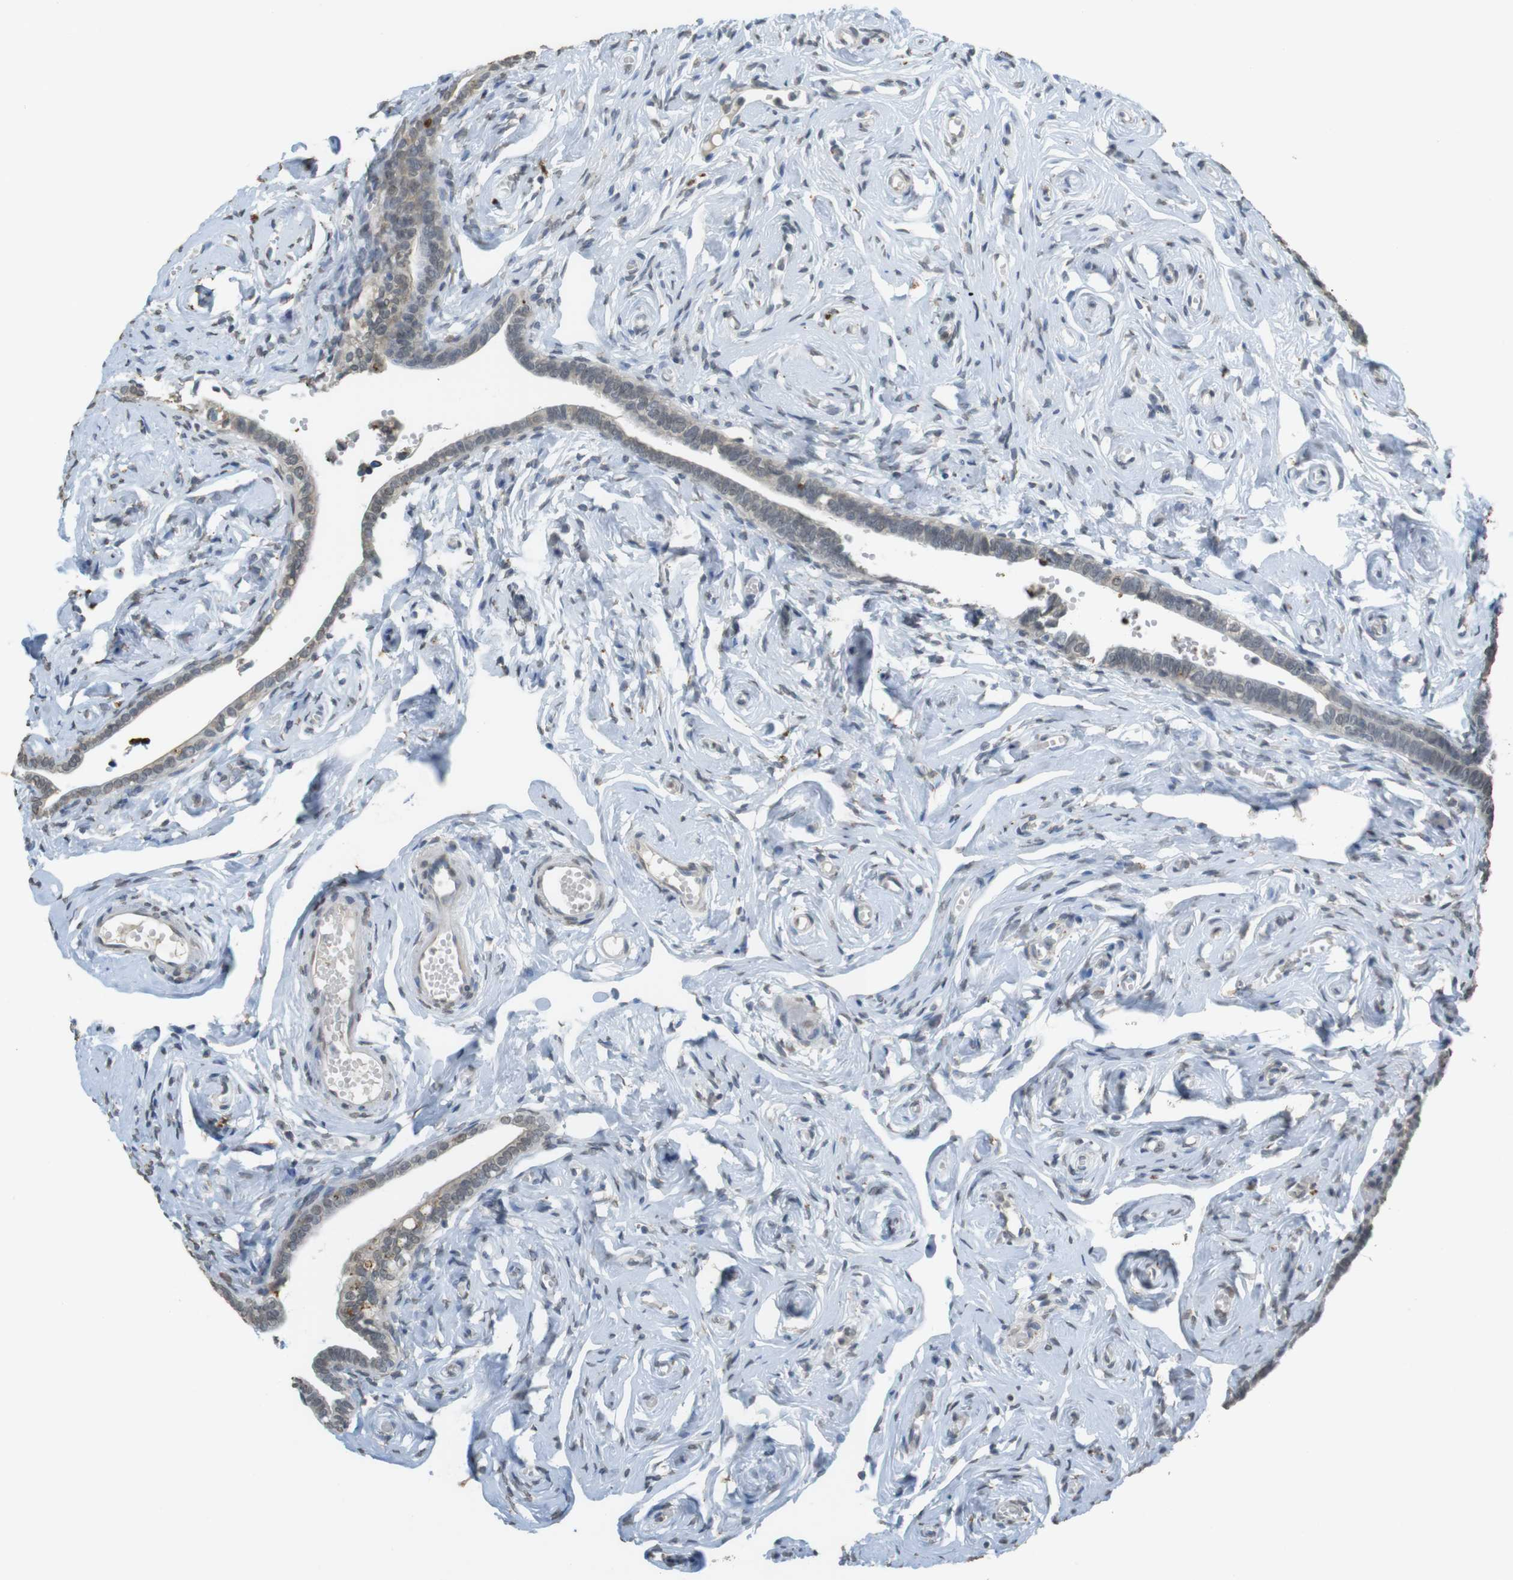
{"staining": {"intensity": "weak", "quantity": "<25%", "location": "cytoplasmic/membranous,nuclear"}, "tissue": "fallopian tube", "cell_type": "Glandular cells", "image_type": "normal", "snomed": [{"axis": "morphology", "description": "Normal tissue, NOS"}, {"axis": "topography", "description": "Fallopian tube"}], "caption": "Immunohistochemistry (IHC) image of unremarkable fallopian tube stained for a protein (brown), which demonstrates no staining in glandular cells.", "gene": "FZD10", "patient": {"sex": "female", "age": 71}}